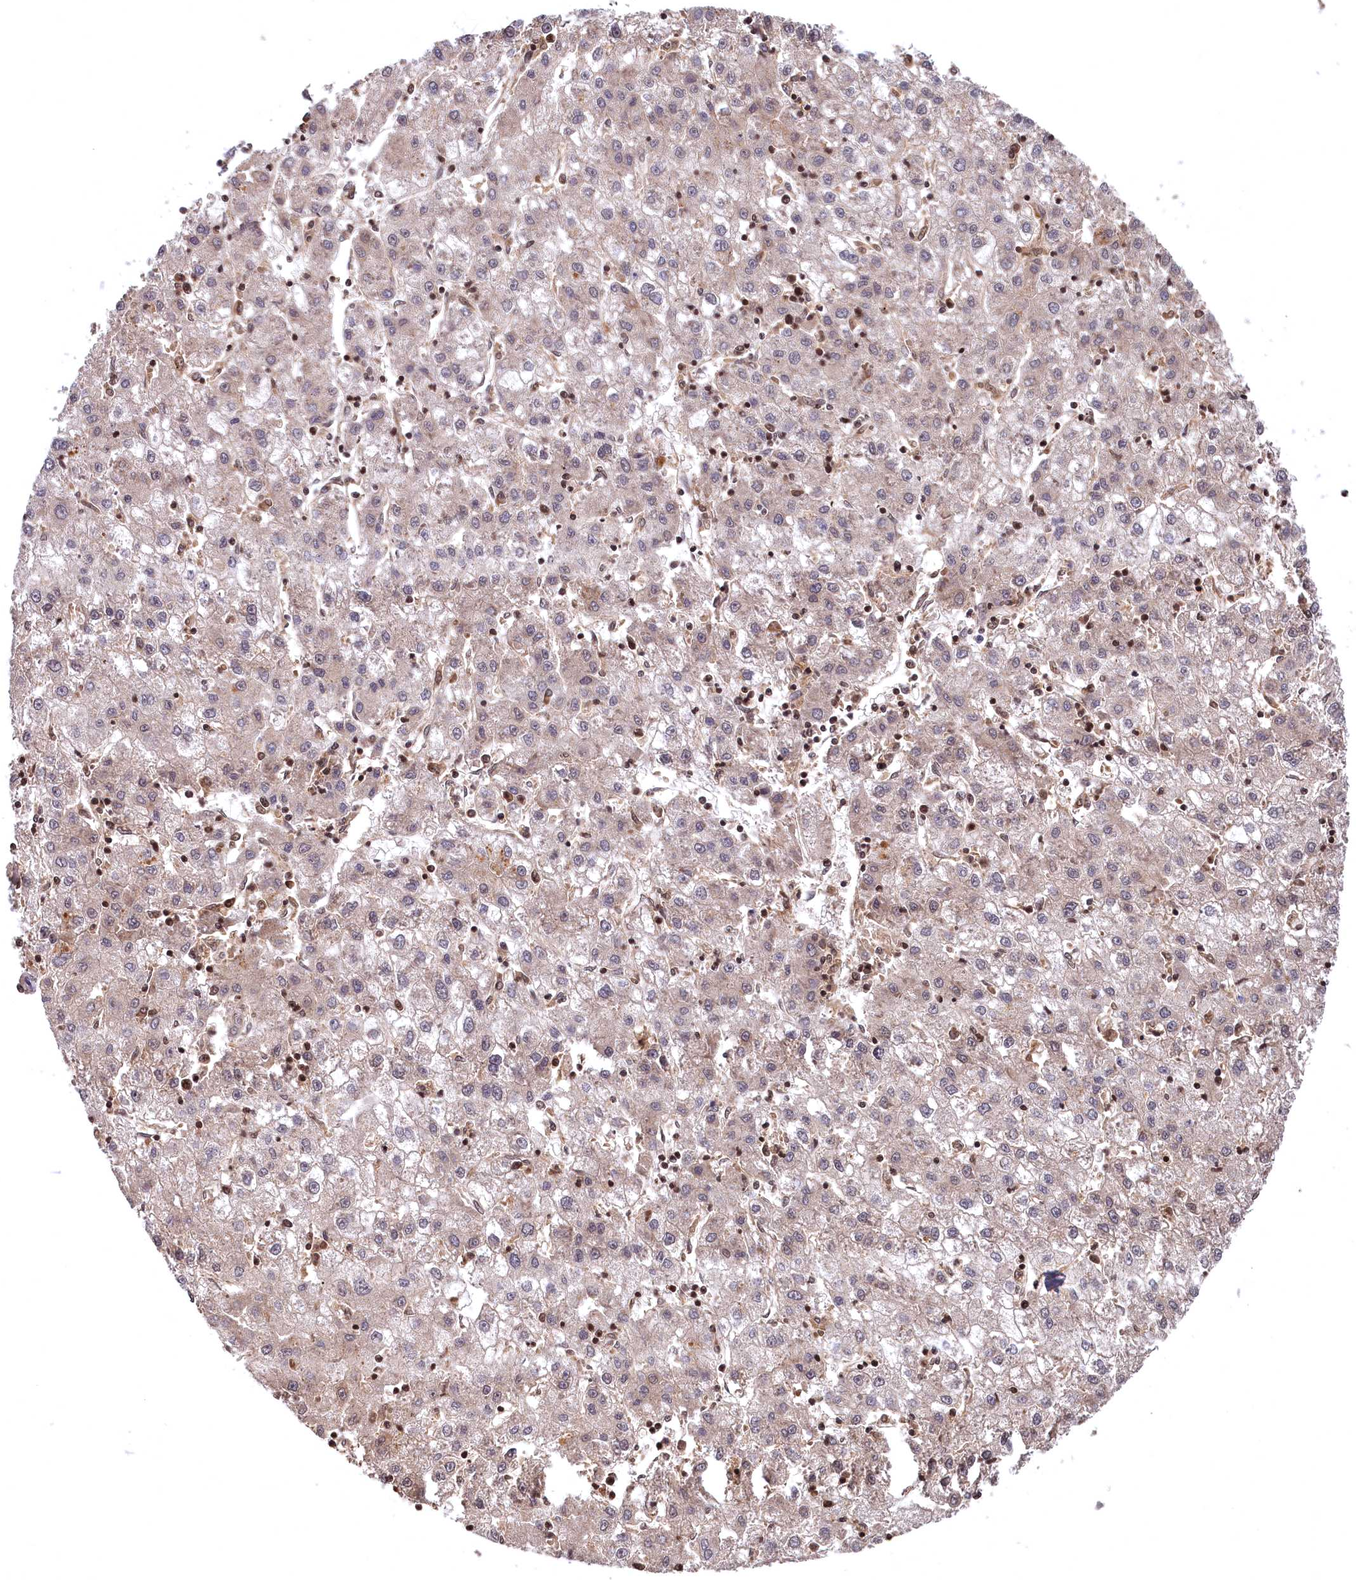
{"staining": {"intensity": "weak", "quantity": "<25%", "location": "cytoplasmic/membranous,nuclear"}, "tissue": "liver cancer", "cell_type": "Tumor cells", "image_type": "cancer", "snomed": [{"axis": "morphology", "description": "Carcinoma, Hepatocellular, NOS"}, {"axis": "topography", "description": "Liver"}], "caption": "The immunohistochemistry image has no significant expression in tumor cells of liver cancer tissue. (DAB (3,3'-diaminobenzidine) immunohistochemistry, high magnification).", "gene": "C11orf54", "patient": {"sex": "male", "age": 72}}